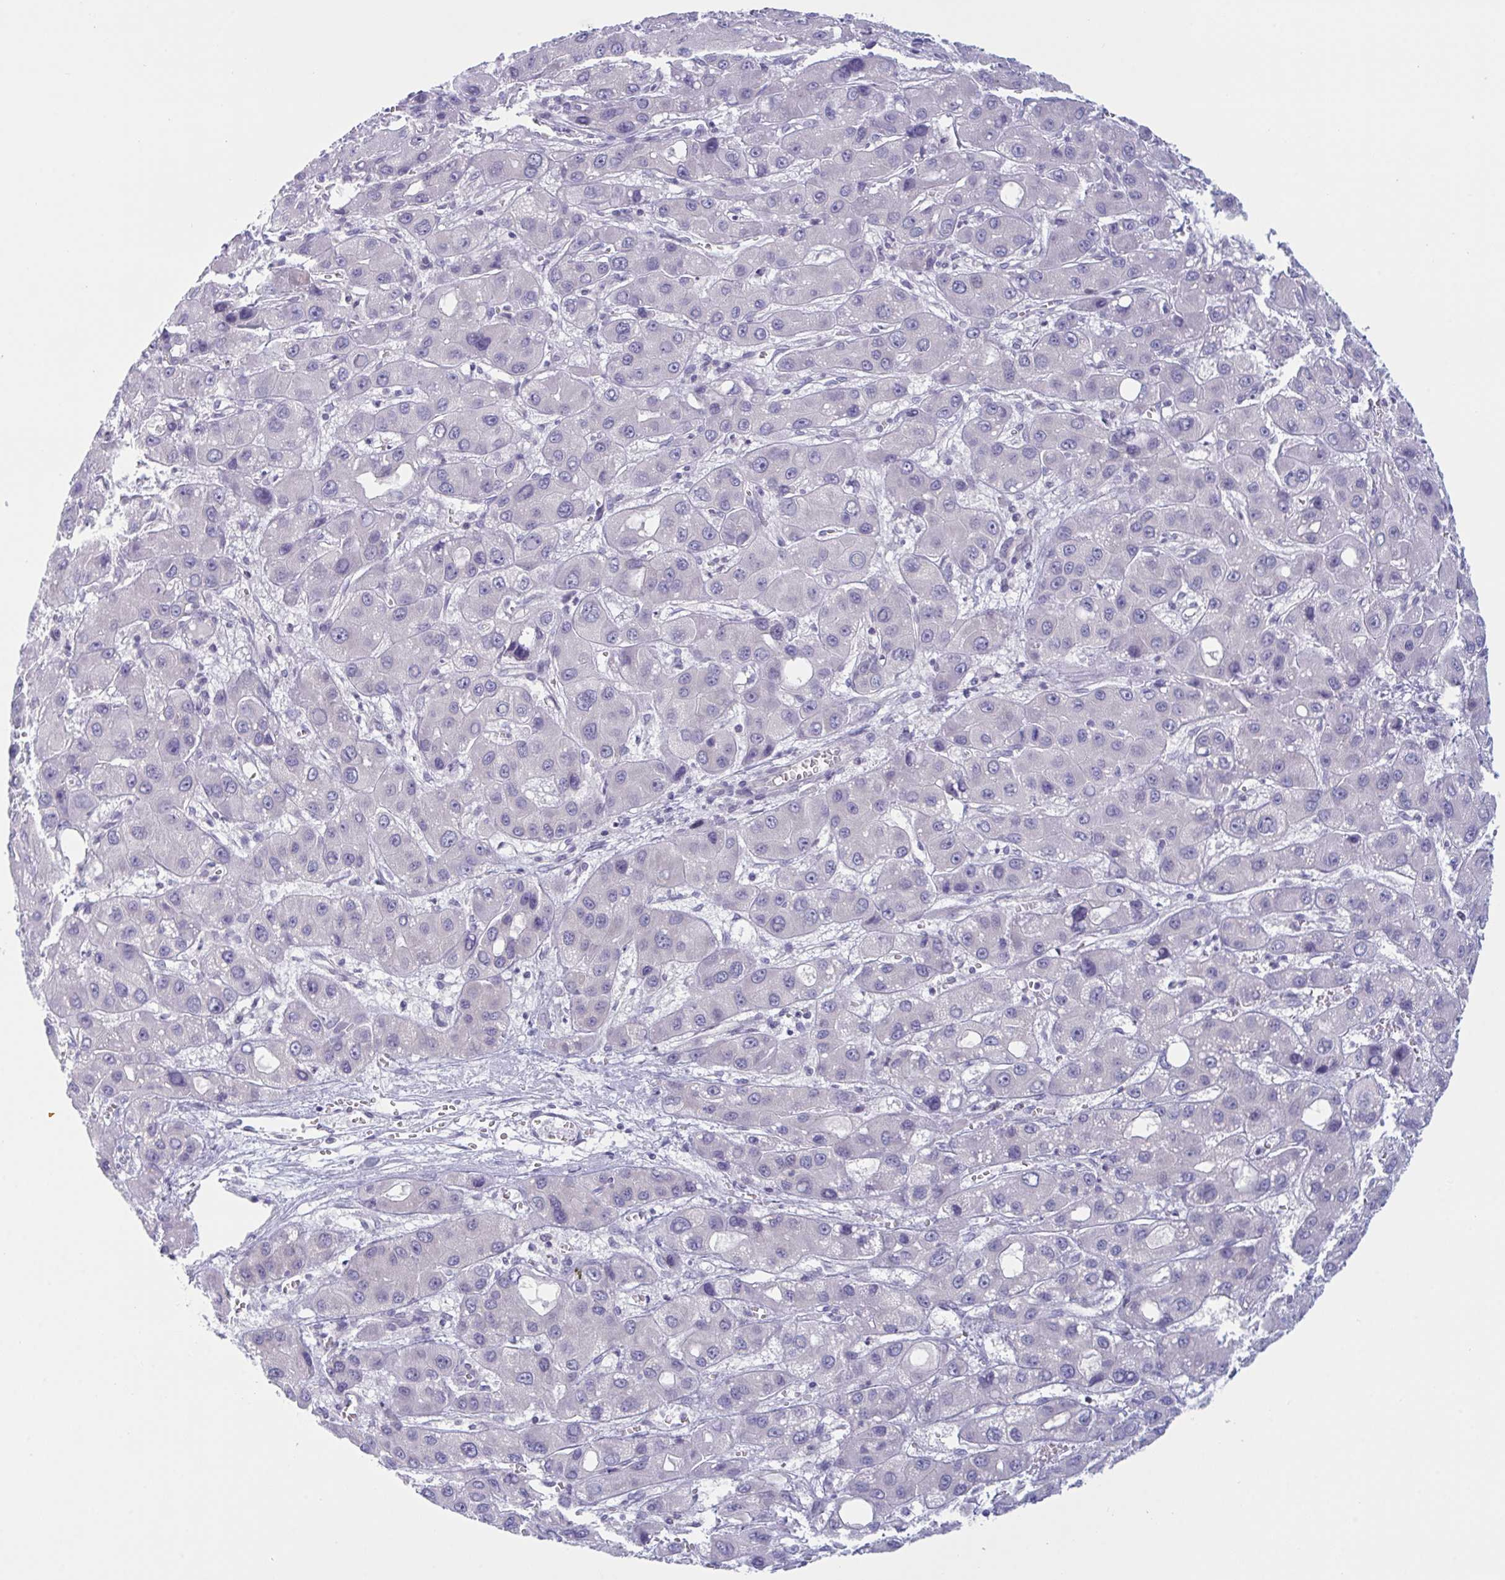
{"staining": {"intensity": "negative", "quantity": "none", "location": "none"}, "tissue": "liver cancer", "cell_type": "Tumor cells", "image_type": "cancer", "snomed": [{"axis": "morphology", "description": "Carcinoma, Hepatocellular, NOS"}, {"axis": "topography", "description": "Liver"}], "caption": "High magnification brightfield microscopy of hepatocellular carcinoma (liver) stained with DAB (brown) and counterstained with hematoxylin (blue): tumor cells show no significant staining.", "gene": "NAA30", "patient": {"sex": "male", "age": 55}}